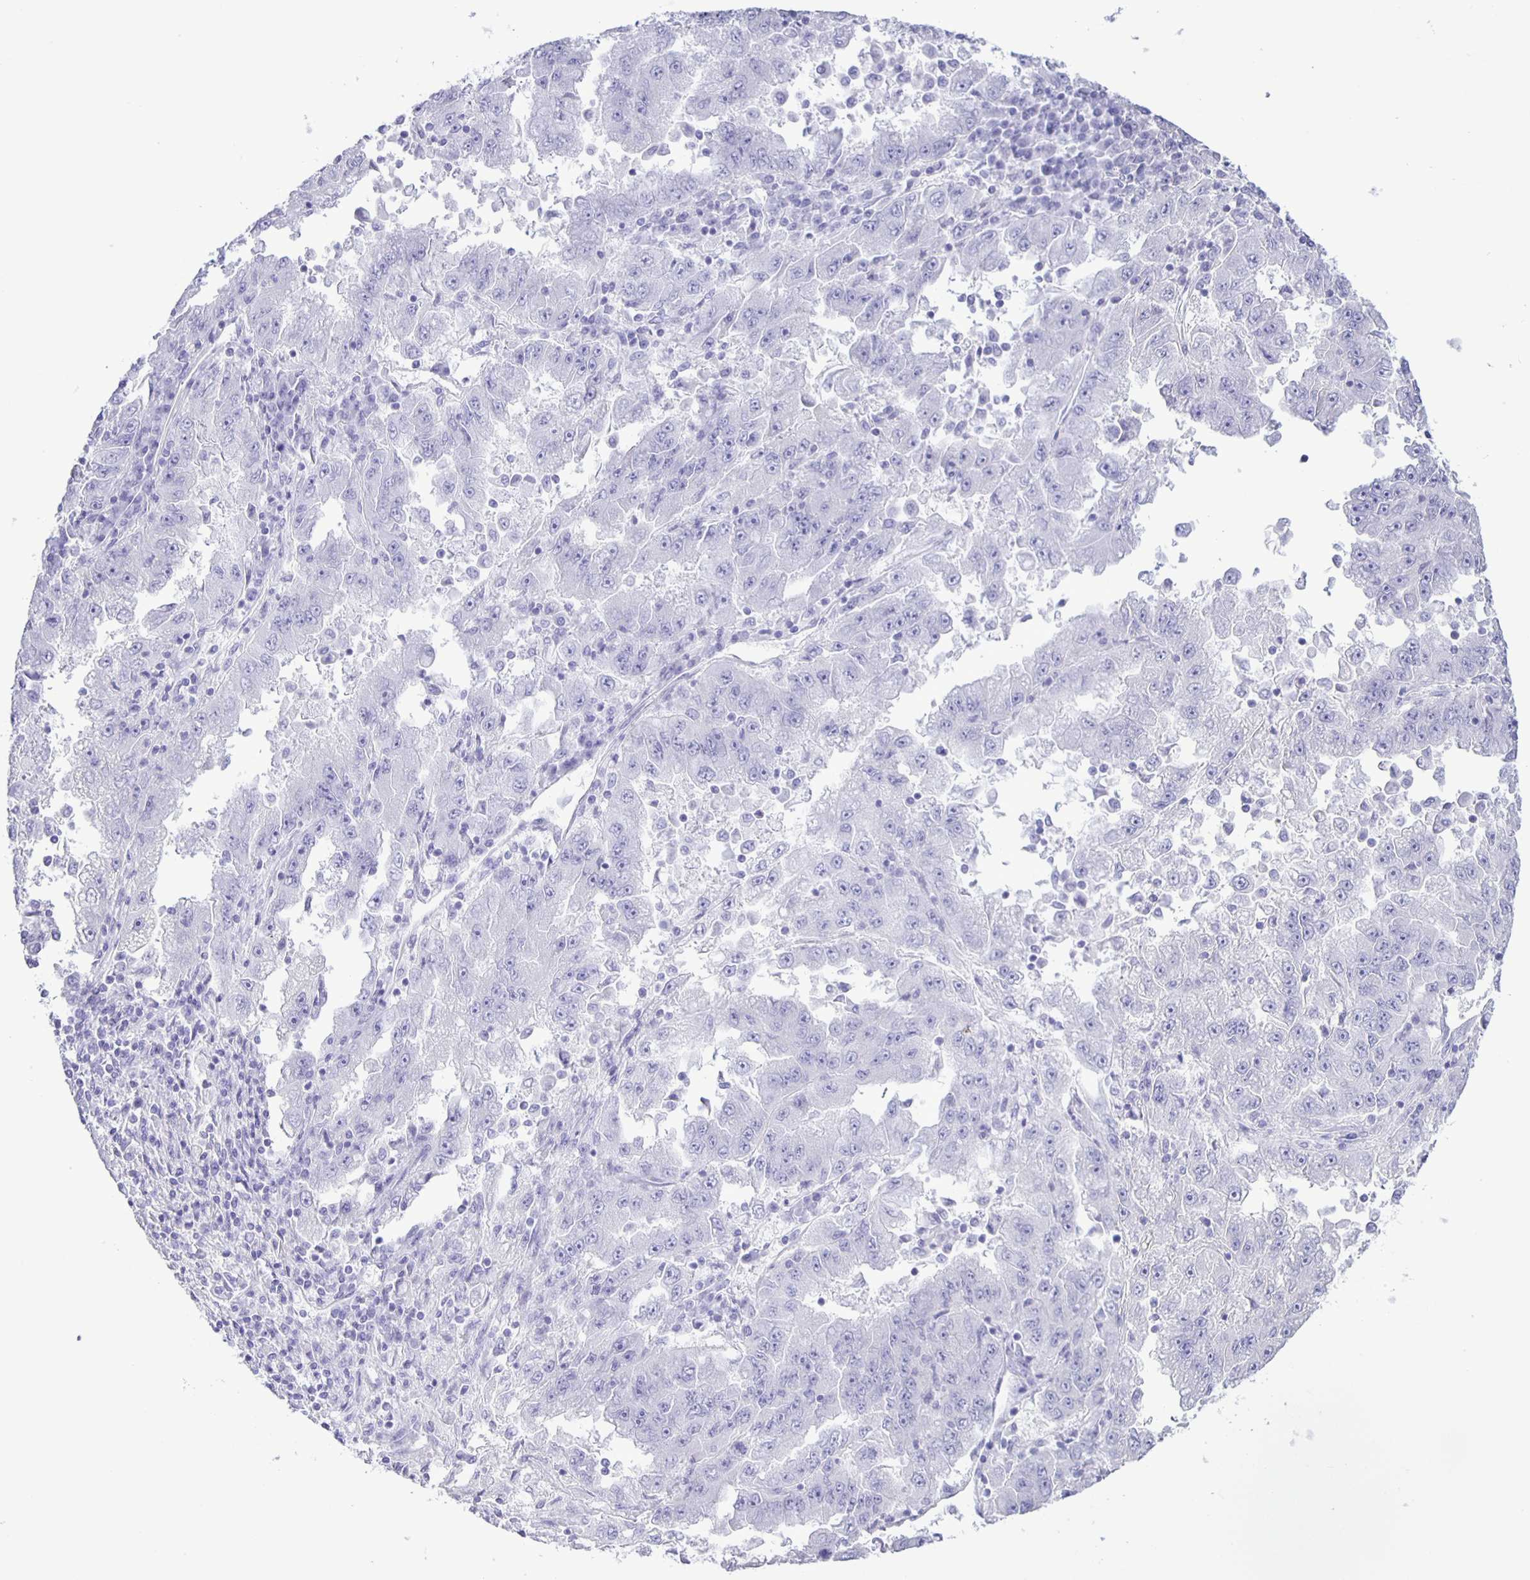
{"staining": {"intensity": "negative", "quantity": "none", "location": "none"}, "tissue": "lung cancer", "cell_type": "Tumor cells", "image_type": "cancer", "snomed": [{"axis": "morphology", "description": "Adenocarcinoma, NOS"}, {"axis": "morphology", "description": "Adenocarcinoma primary or metastatic"}, {"axis": "topography", "description": "Lung"}], "caption": "A photomicrograph of human adenocarcinoma (lung) is negative for staining in tumor cells.", "gene": "EZHIP", "patient": {"sex": "male", "age": 74}}